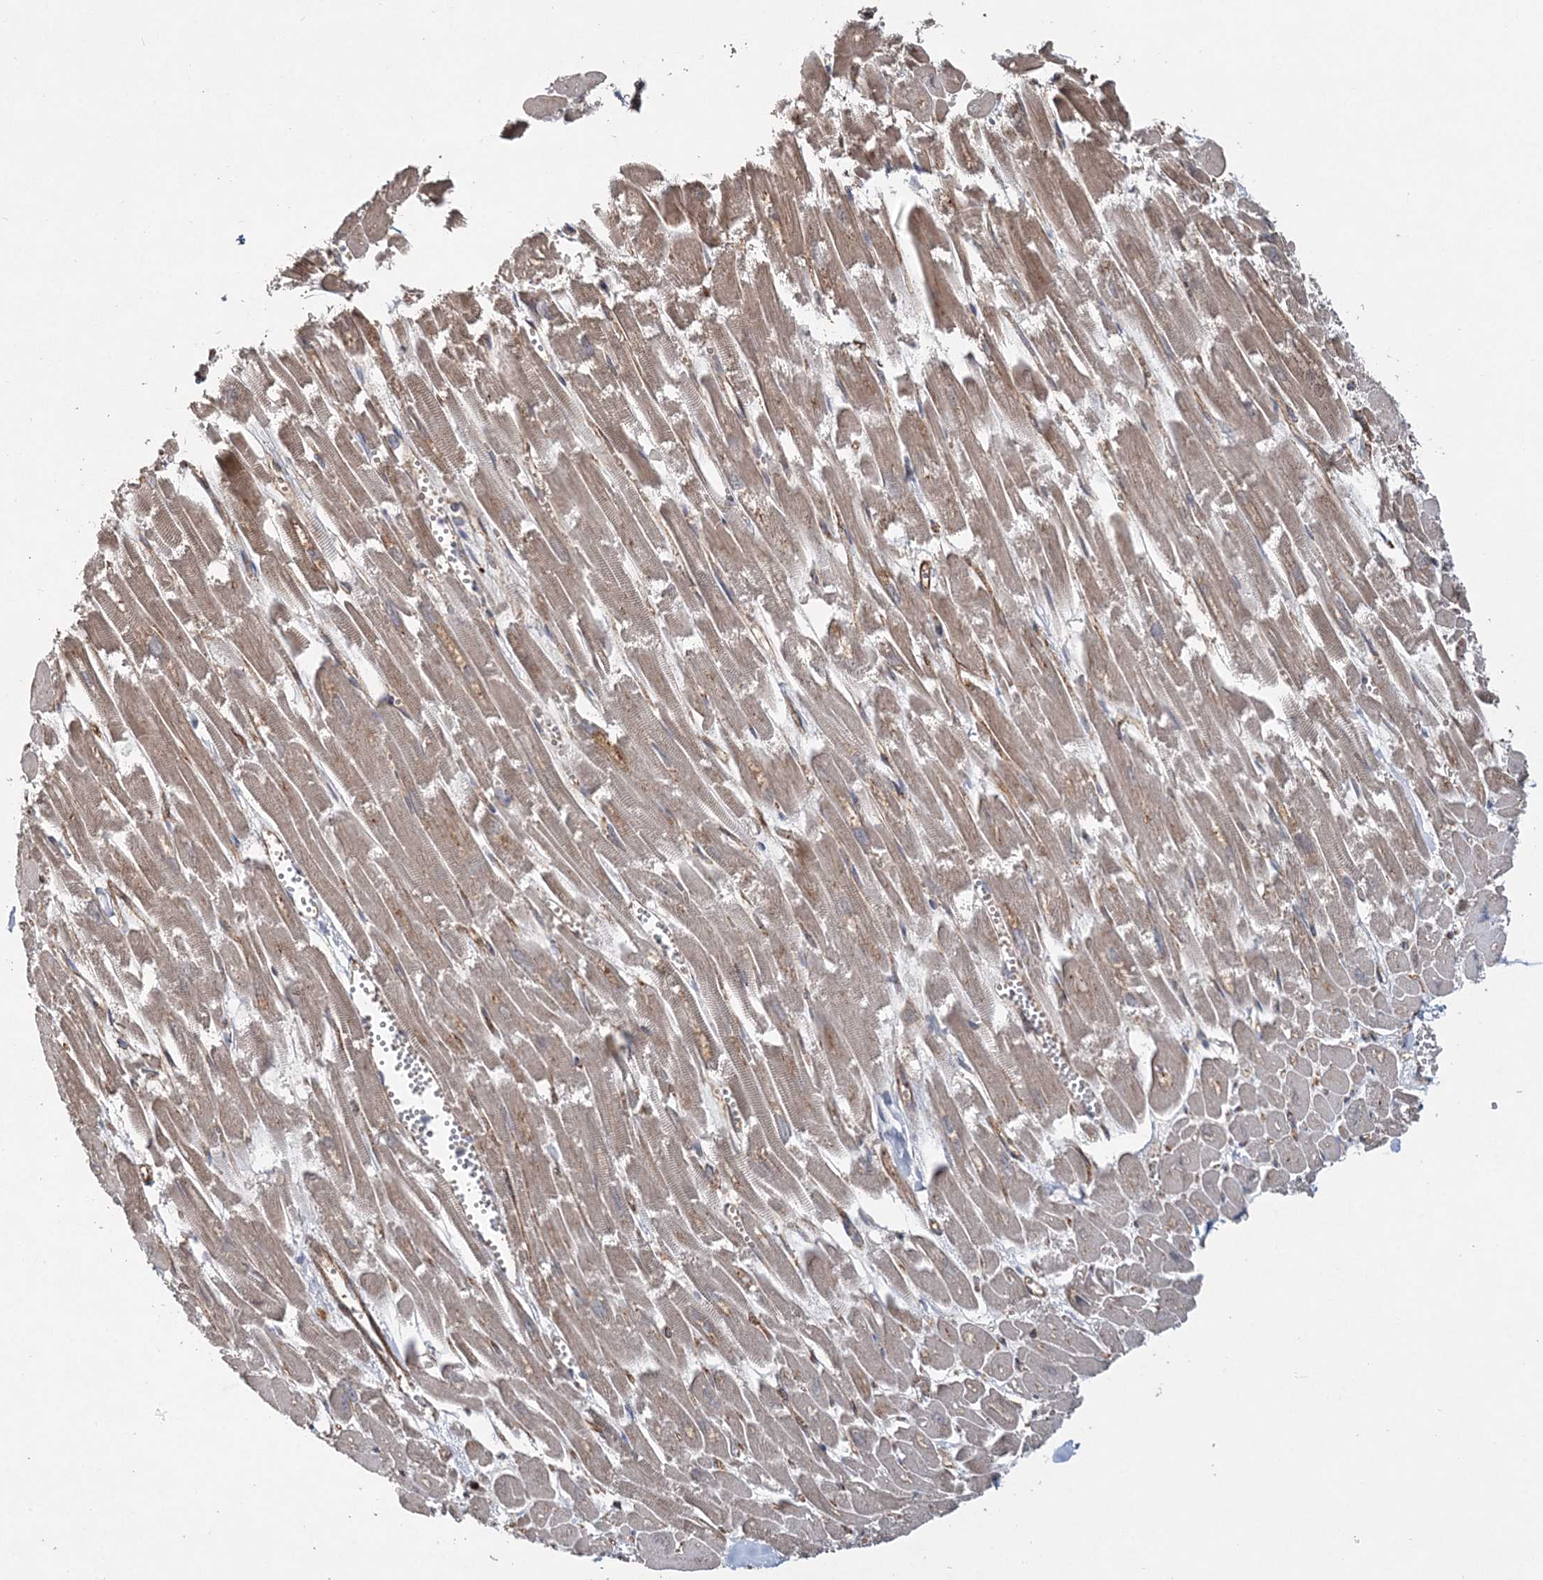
{"staining": {"intensity": "moderate", "quantity": "25%-75%", "location": "cytoplasmic/membranous"}, "tissue": "heart muscle", "cell_type": "Cardiomyocytes", "image_type": "normal", "snomed": [{"axis": "morphology", "description": "Normal tissue, NOS"}, {"axis": "topography", "description": "Heart"}], "caption": "IHC of unremarkable human heart muscle exhibits medium levels of moderate cytoplasmic/membranous positivity in approximately 25%-75% of cardiomyocytes.", "gene": "KIF4A", "patient": {"sex": "male", "age": 54}}